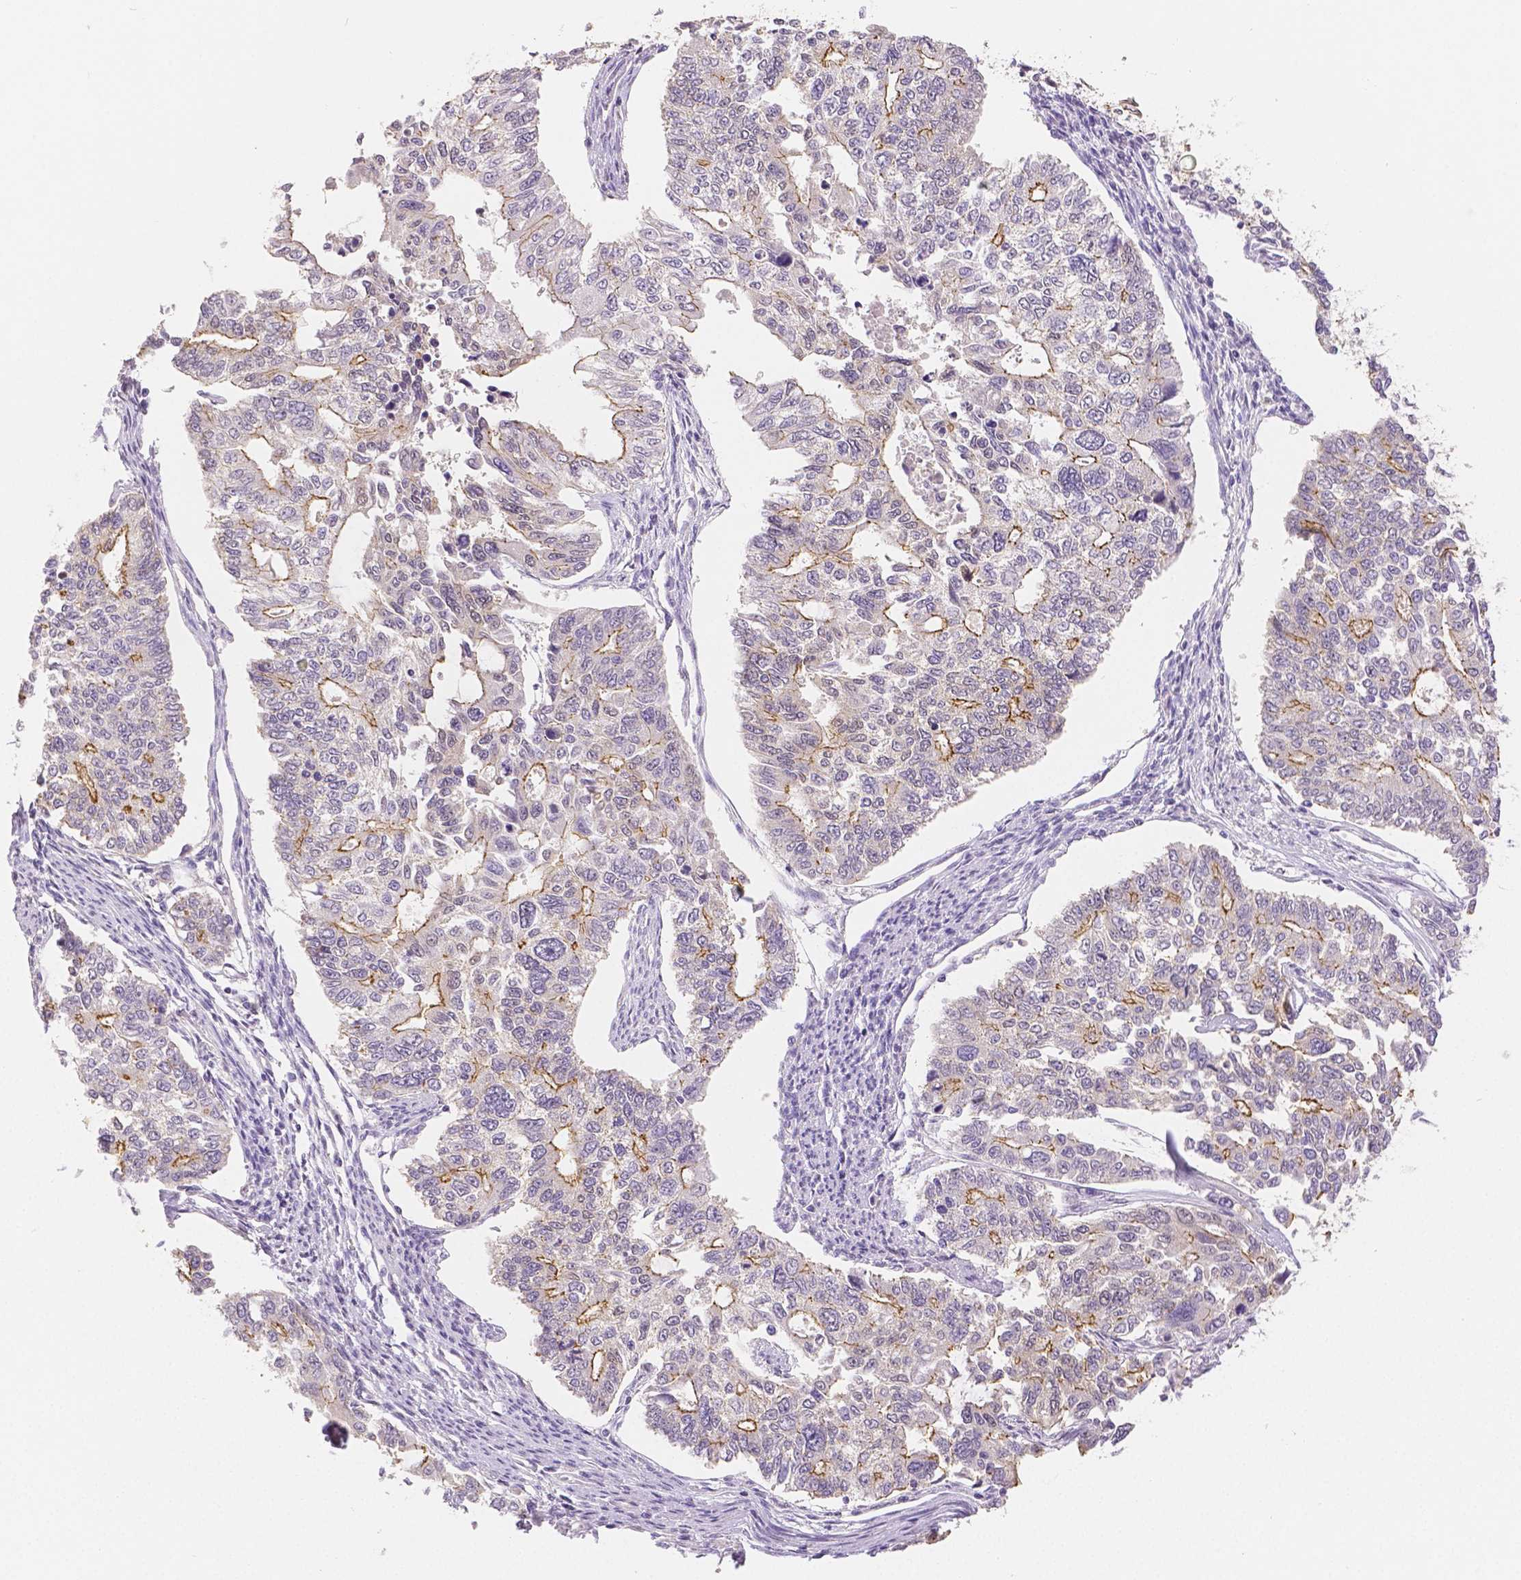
{"staining": {"intensity": "moderate", "quantity": "25%-75%", "location": "cytoplasmic/membranous"}, "tissue": "endometrial cancer", "cell_type": "Tumor cells", "image_type": "cancer", "snomed": [{"axis": "morphology", "description": "Adenocarcinoma, NOS"}, {"axis": "topography", "description": "Uterus"}], "caption": "Tumor cells display medium levels of moderate cytoplasmic/membranous positivity in approximately 25%-75% of cells in endometrial cancer.", "gene": "OCLN", "patient": {"sex": "female", "age": 59}}